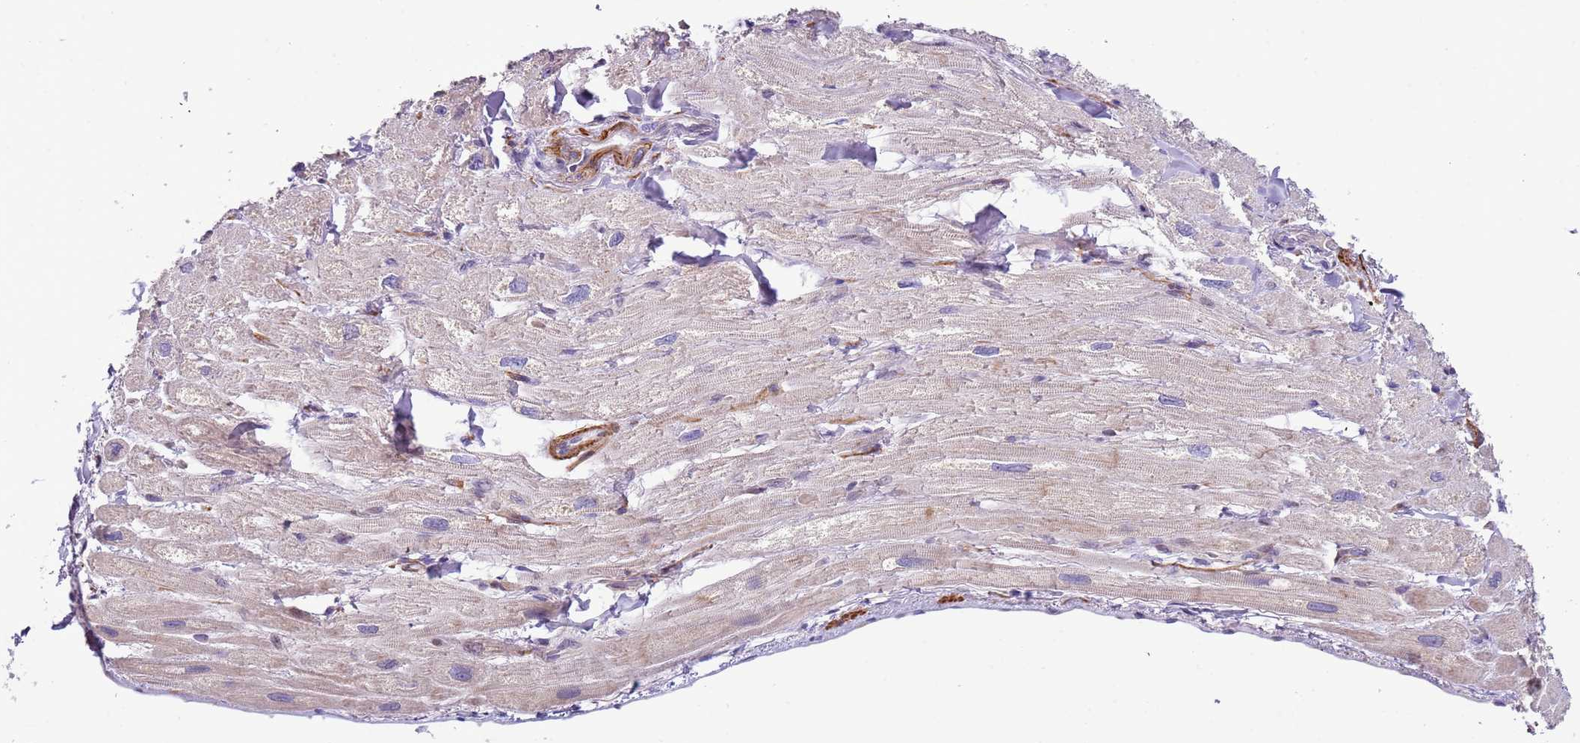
{"staining": {"intensity": "negative", "quantity": "none", "location": "none"}, "tissue": "heart muscle", "cell_type": "Cardiomyocytes", "image_type": "normal", "snomed": [{"axis": "morphology", "description": "Normal tissue, NOS"}, {"axis": "topography", "description": "Heart"}], "caption": "The histopathology image reveals no significant expression in cardiomyocytes of heart muscle. The staining is performed using DAB (3,3'-diaminobenzidine) brown chromogen with nuclei counter-stained in using hematoxylin.", "gene": "PLEKHH1", "patient": {"sex": "male", "age": 65}}